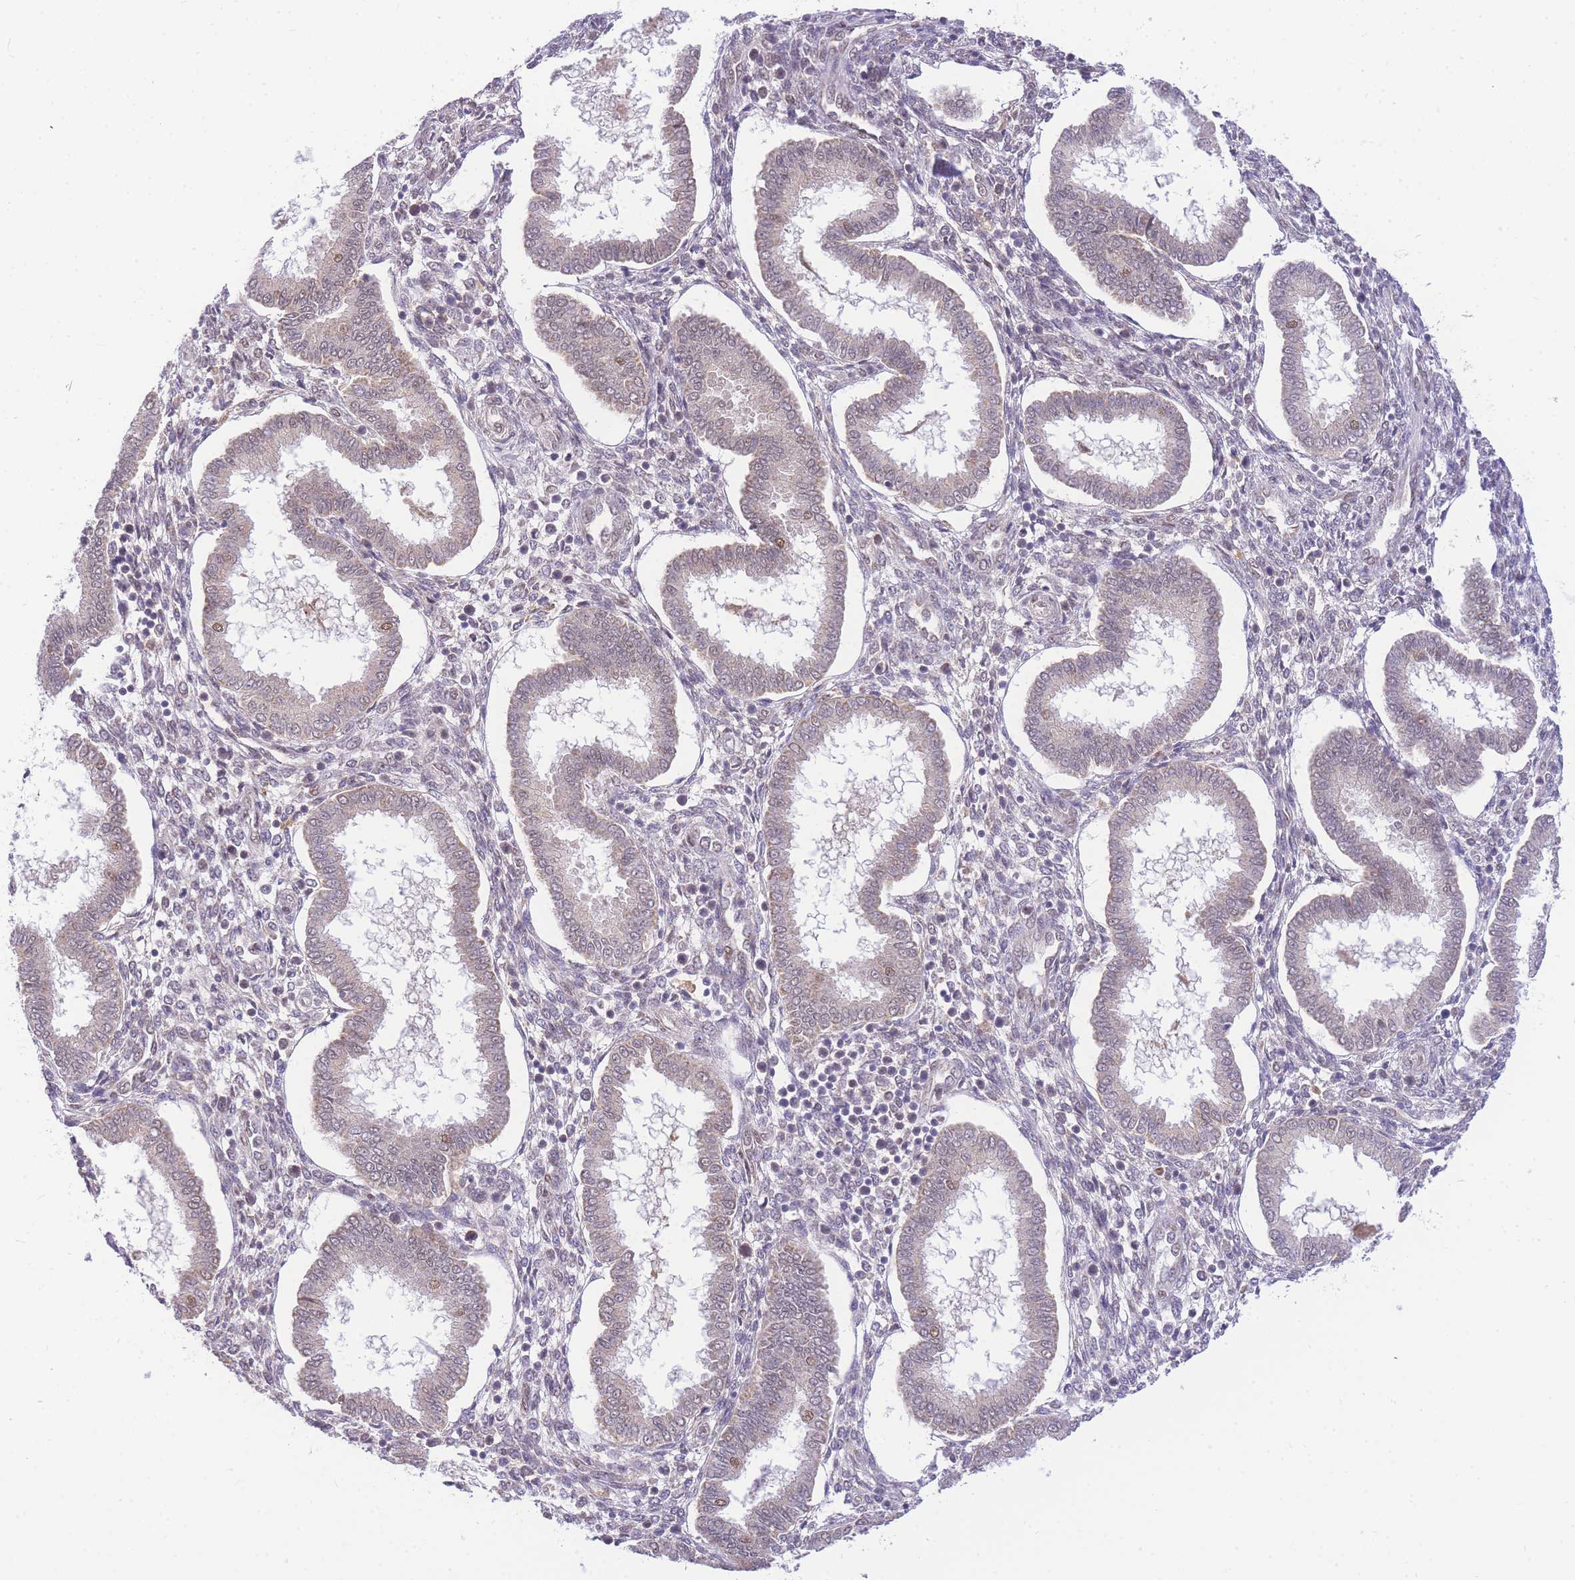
{"staining": {"intensity": "moderate", "quantity": "<25%", "location": "nuclear"}, "tissue": "endometrium", "cell_type": "Cells in endometrial stroma", "image_type": "normal", "snomed": [{"axis": "morphology", "description": "Normal tissue, NOS"}, {"axis": "topography", "description": "Endometrium"}], "caption": "Approximately <25% of cells in endometrial stroma in benign endometrium exhibit moderate nuclear protein expression as visualized by brown immunohistochemical staining.", "gene": "PUS10", "patient": {"sex": "female", "age": 24}}